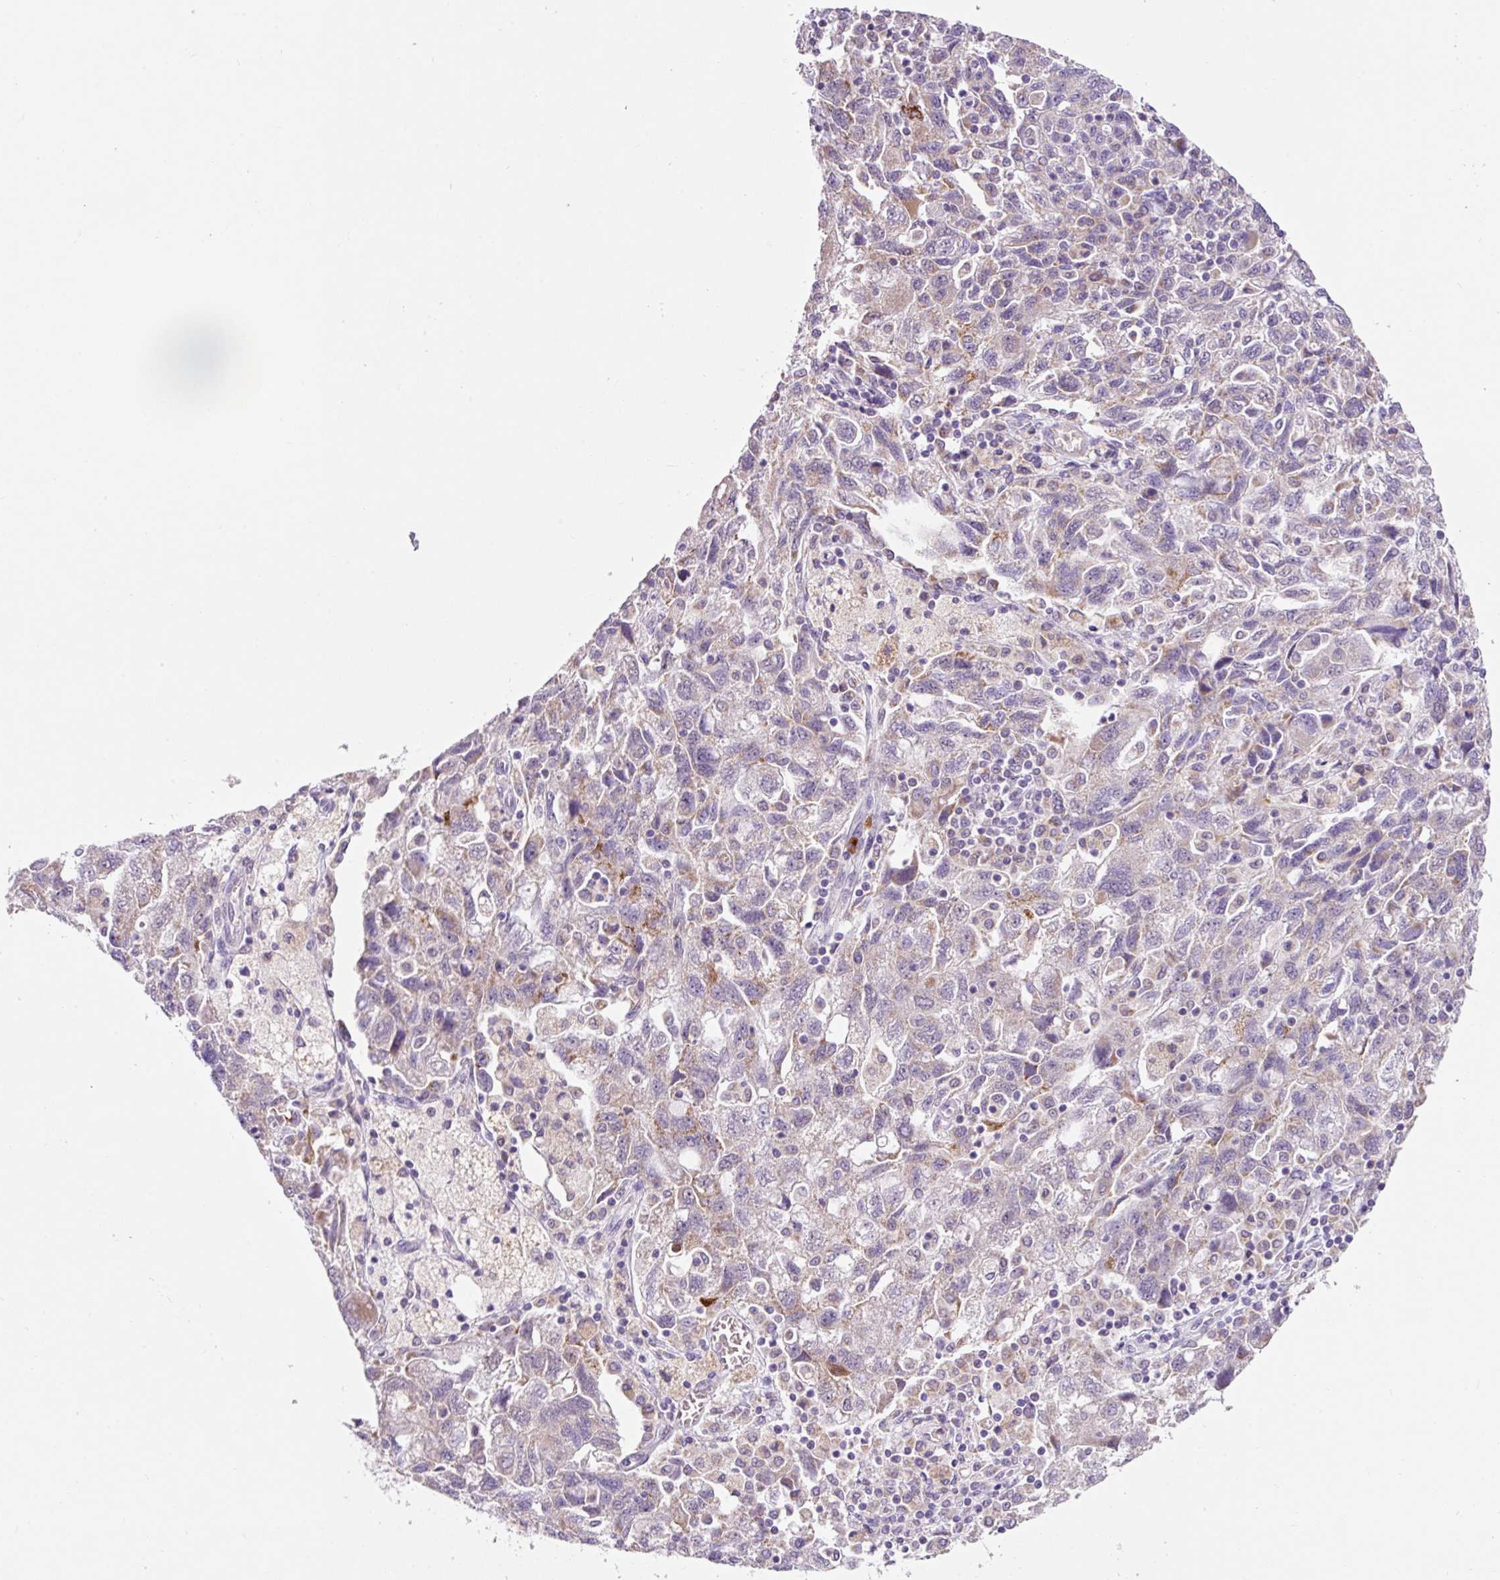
{"staining": {"intensity": "weak", "quantity": "<25%", "location": "cytoplasmic/membranous"}, "tissue": "ovarian cancer", "cell_type": "Tumor cells", "image_type": "cancer", "snomed": [{"axis": "morphology", "description": "Carcinoma, NOS"}, {"axis": "morphology", "description": "Cystadenocarcinoma, serous, NOS"}, {"axis": "topography", "description": "Ovary"}], "caption": "The micrograph displays no staining of tumor cells in ovarian cancer. Brightfield microscopy of IHC stained with DAB (3,3'-diaminobenzidine) (brown) and hematoxylin (blue), captured at high magnification.", "gene": "PCK2", "patient": {"sex": "female", "age": 69}}